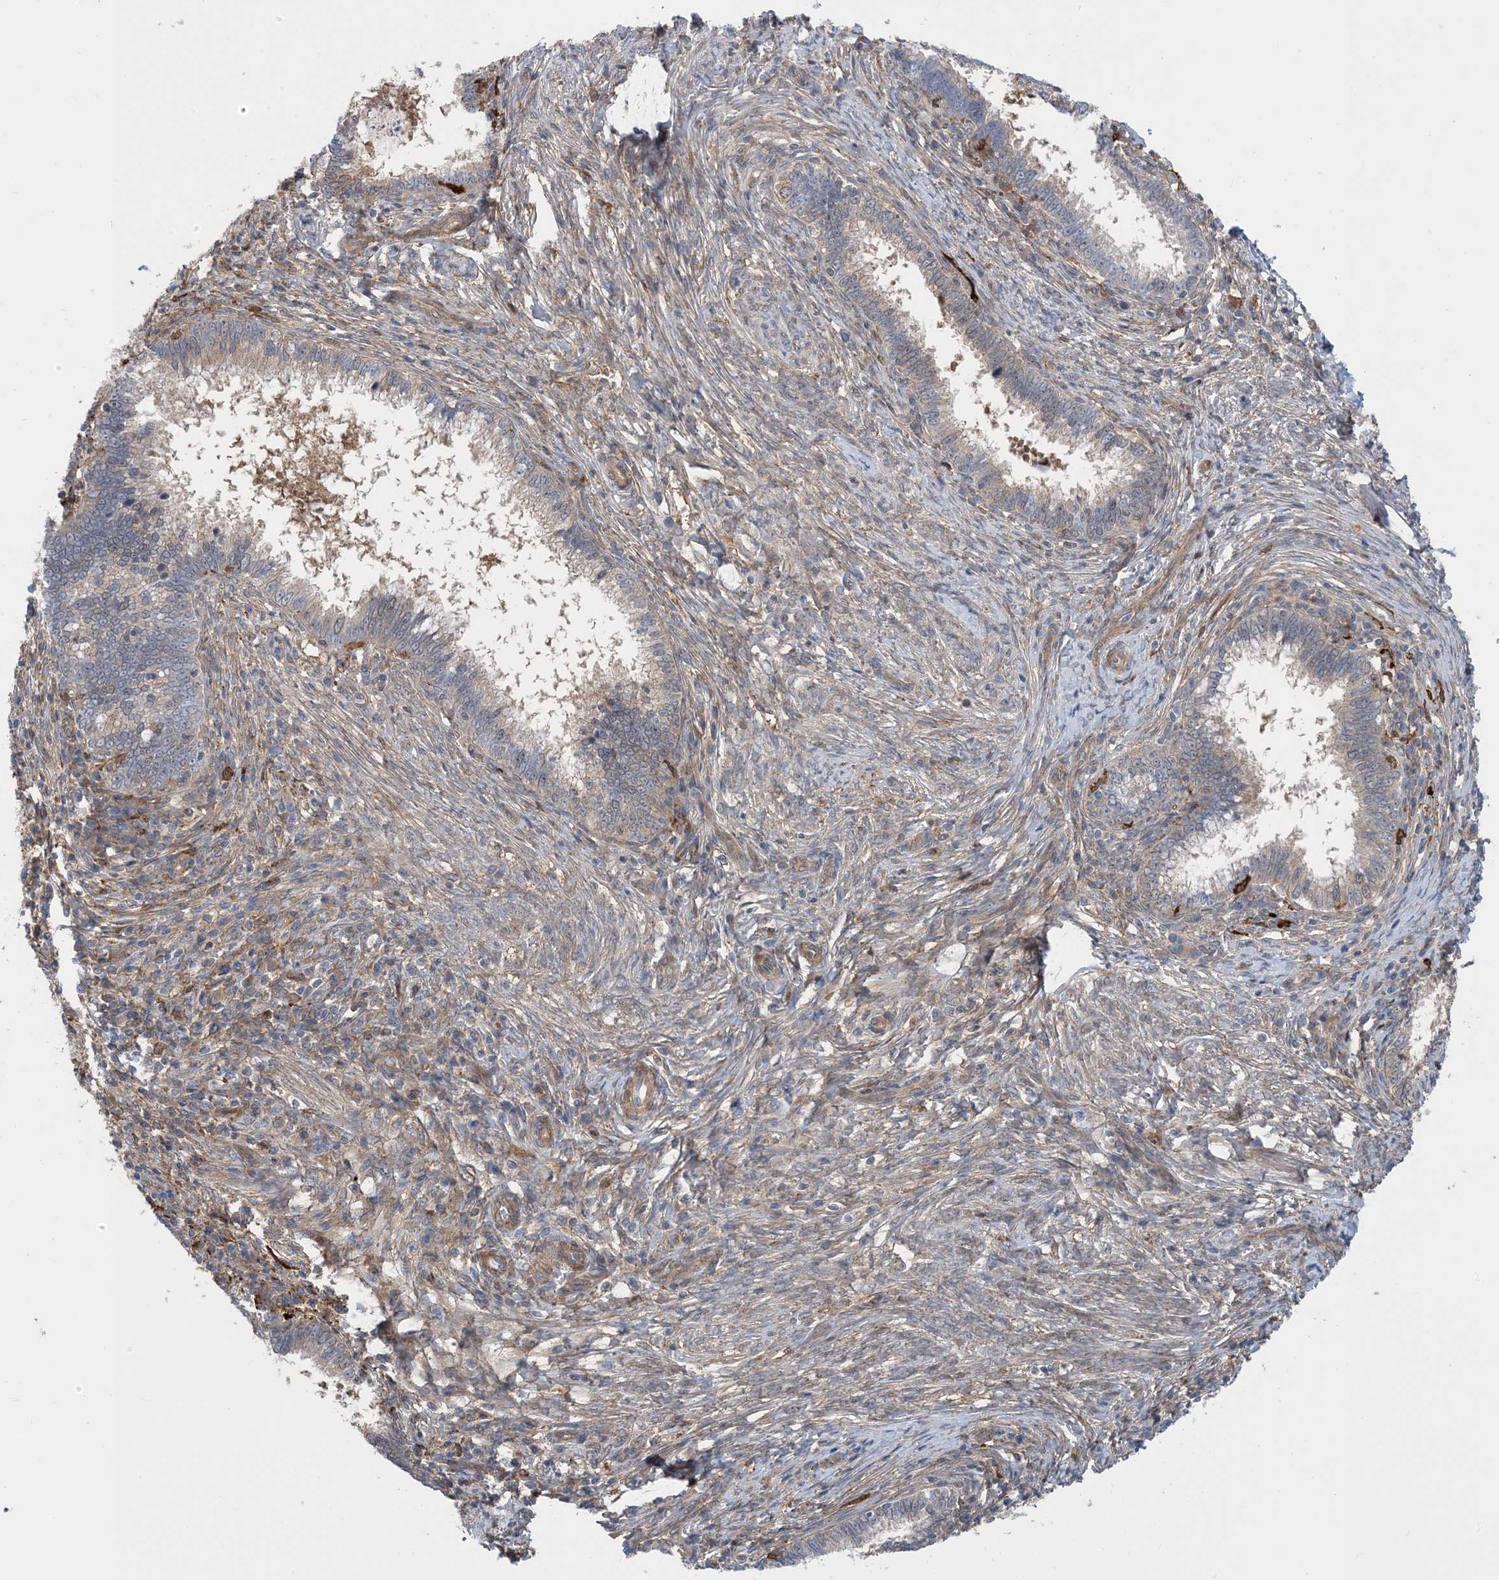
{"staining": {"intensity": "weak", "quantity": "25%-75%", "location": "cytoplasmic/membranous"}, "tissue": "cervical cancer", "cell_type": "Tumor cells", "image_type": "cancer", "snomed": [{"axis": "morphology", "description": "Adenocarcinoma, NOS"}, {"axis": "topography", "description": "Cervix"}], "caption": "IHC photomicrograph of neoplastic tissue: cervical cancer stained using immunohistochemistry (IHC) demonstrates low levels of weak protein expression localized specifically in the cytoplasmic/membranous of tumor cells, appearing as a cytoplasmic/membranous brown color.", "gene": "HS1BP3", "patient": {"sex": "female", "age": 36}}